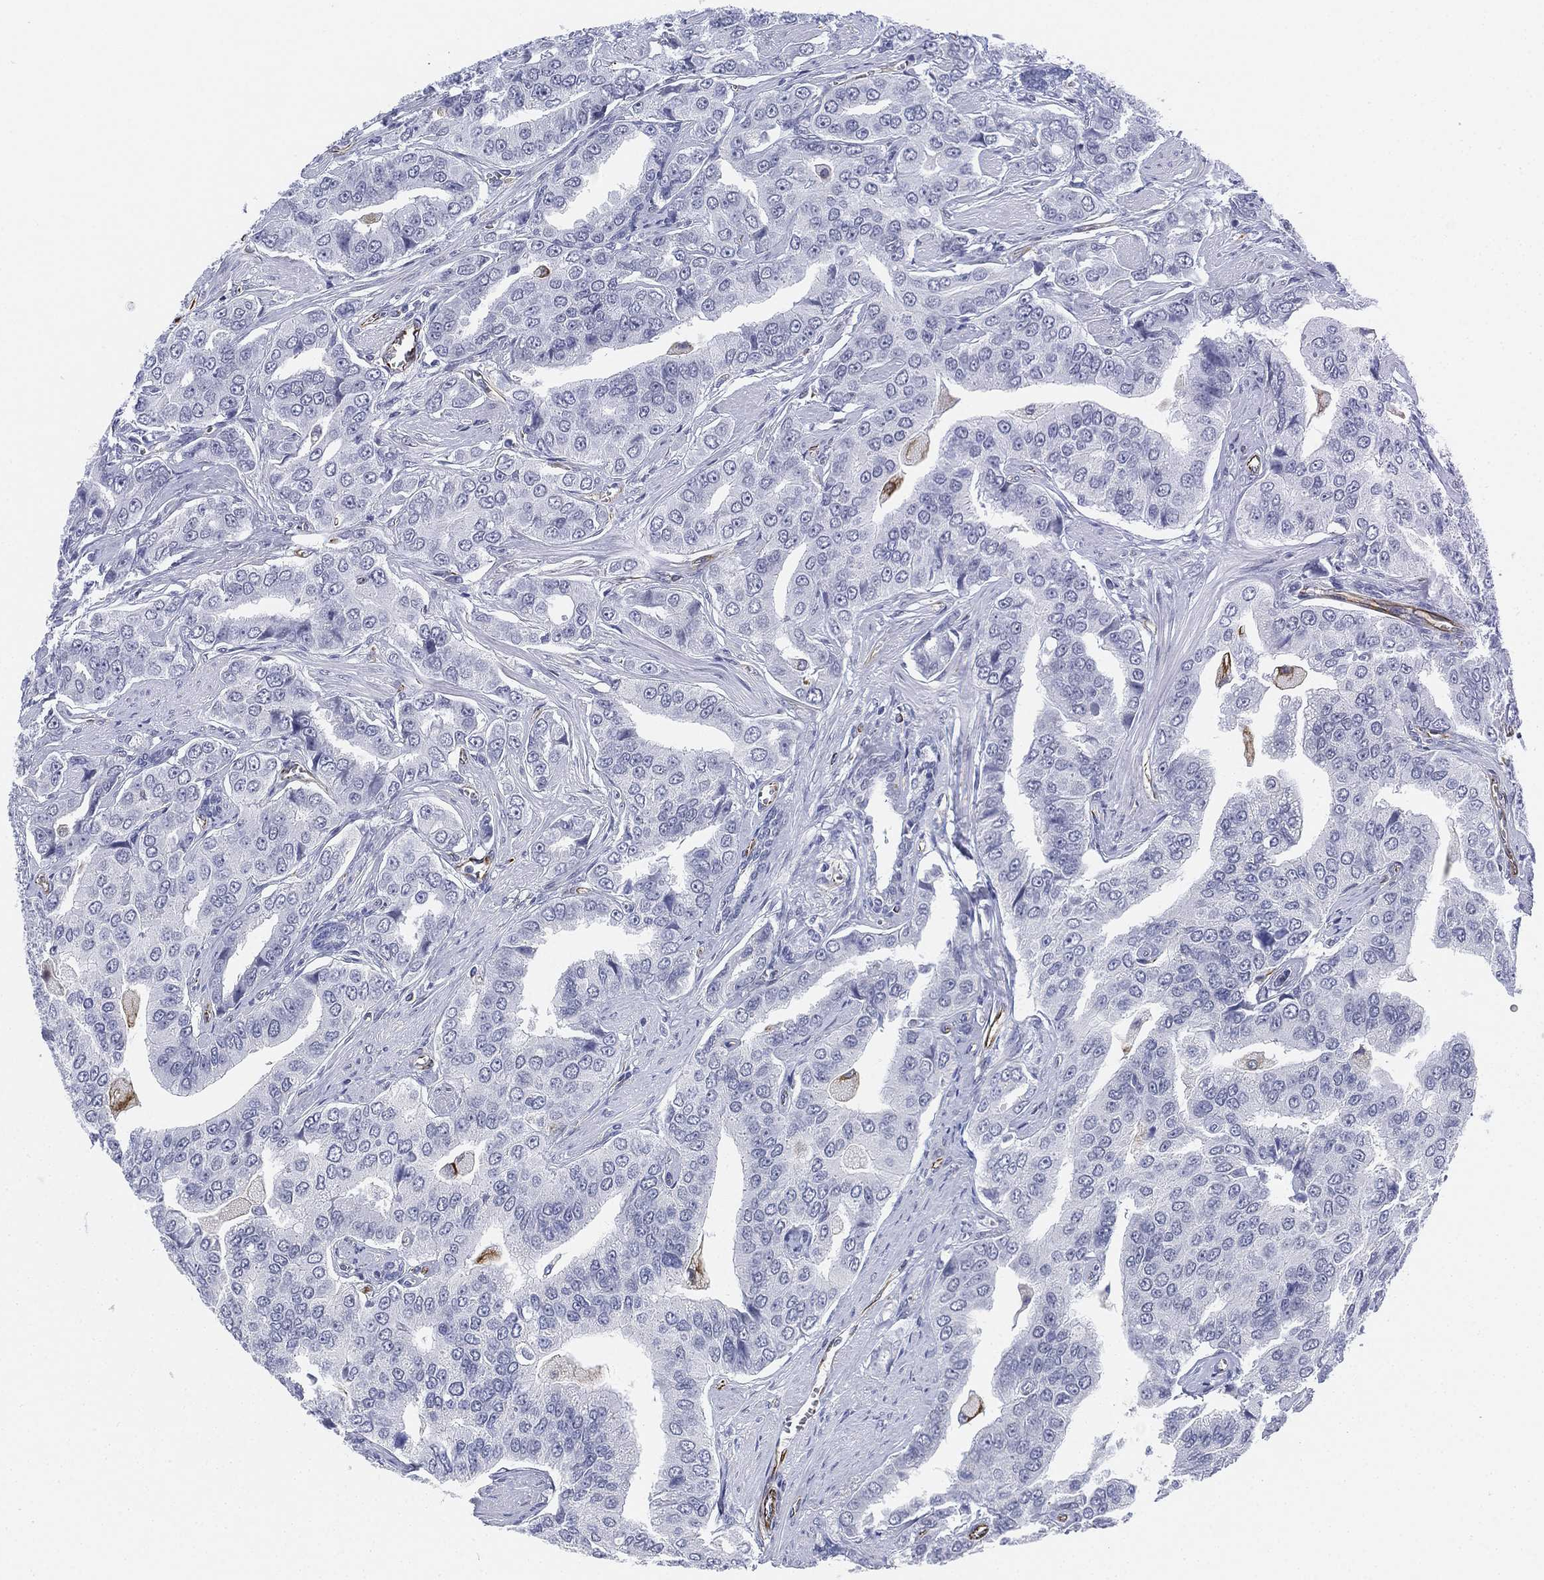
{"staining": {"intensity": "negative", "quantity": "none", "location": "none"}, "tissue": "prostate cancer", "cell_type": "Tumor cells", "image_type": "cancer", "snomed": [{"axis": "morphology", "description": "Adenocarcinoma, NOS"}, {"axis": "topography", "description": "Prostate and seminal vesicle, NOS"}, {"axis": "topography", "description": "Prostate"}], "caption": "DAB immunohistochemical staining of human adenocarcinoma (prostate) shows no significant expression in tumor cells. Brightfield microscopy of IHC stained with DAB (brown) and hematoxylin (blue), captured at high magnification.", "gene": "PSKH2", "patient": {"sex": "male", "age": 69}}